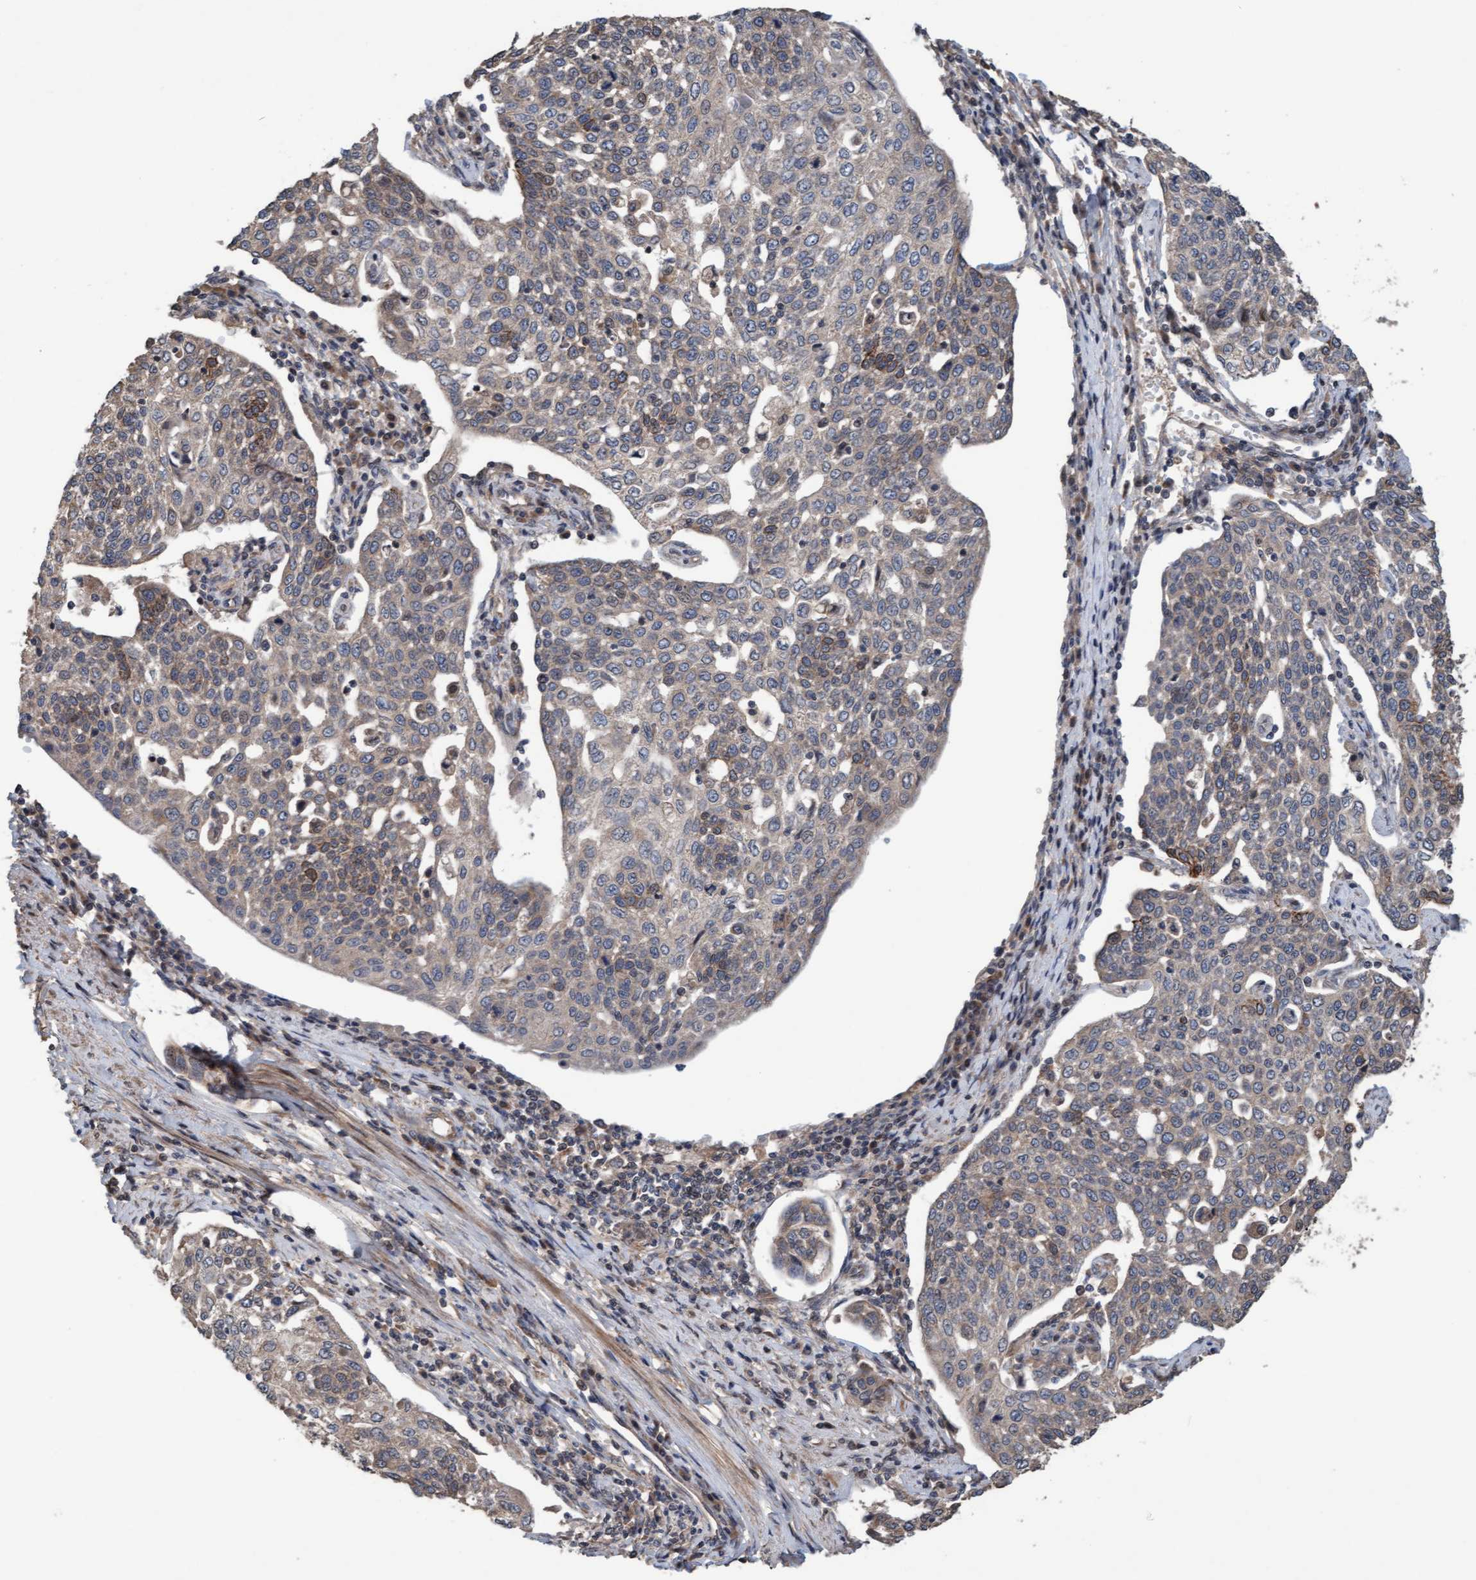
{"staining": {"intensity": "weak", "quantity": "25%-75%", "location": "cytoplasmic/membranous"}, "tissue": "cervical cancer", "cell_type": "Tumor cells", "image_type": "cancer", "snomed": [{"axis": "morphology", "description": "Squamous cell carcinoma, NOS"}, {"axis": "topography", "description": "Cervix"}], "caption": "Immunohistochemistry of cervical cancer reveals low levels of weak cytoplasmic/membranous staining in approximately 25%-75% of tumor cells.", "gene": "MLXIP", "patient": {"sex": "female", "age": 34}}